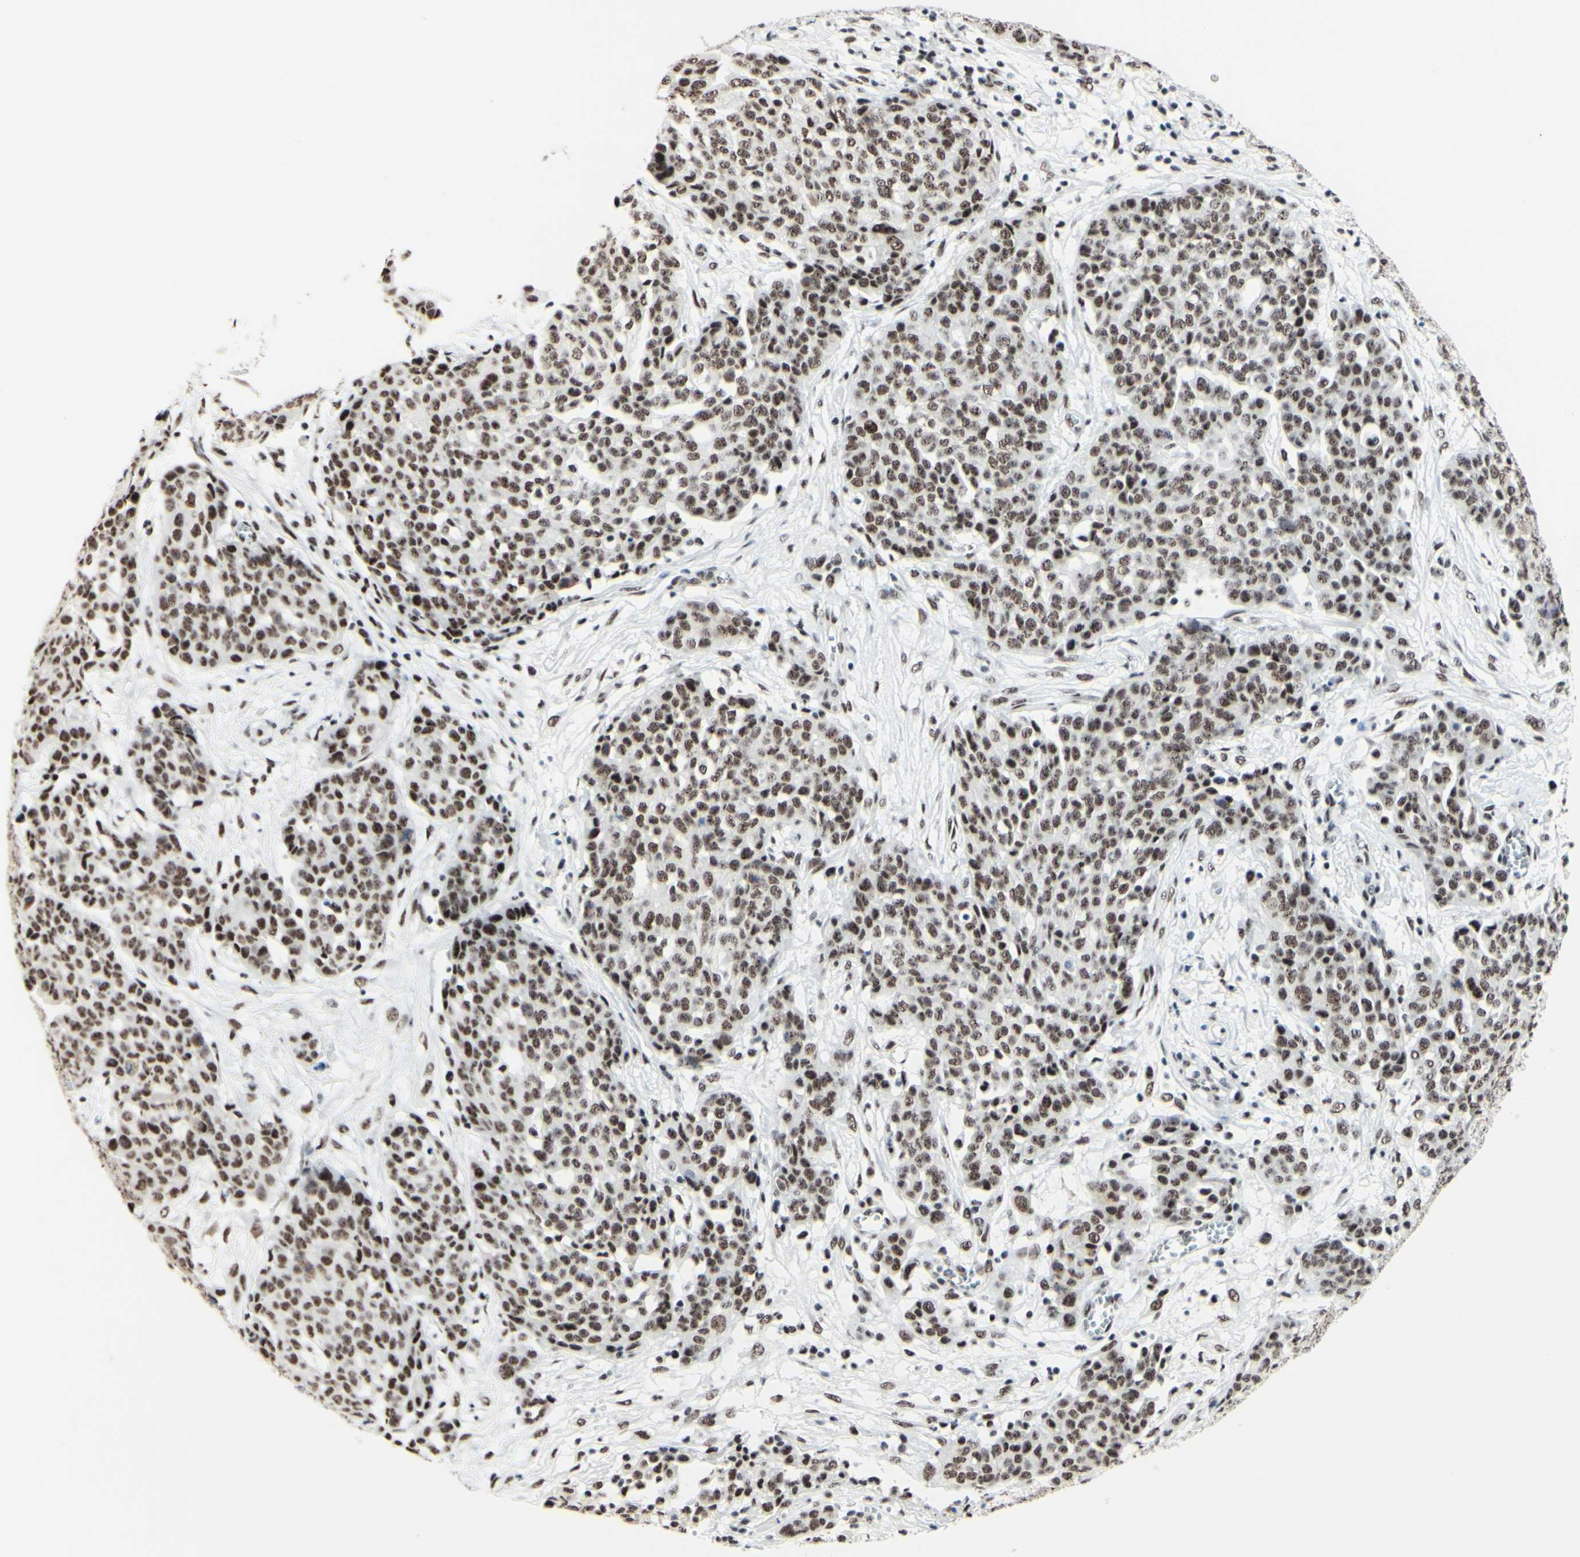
{"staining": {"intensity": "weak", "quantity": ">75%", "location": "nuclear"}, "tissue": "ovarian cancer", "cell_type": "Tumor cells", "image_type": "cancer", "snomed": [{"axis": "morphology", "description": "Cystadenocarcinoma, serous, NOS"}, {"axis": "topography", "description": "Soft tissue"}, {"axis": "topography", "description": "Ovary"}], "caption": "This is an image of IHC staining of serous cystadenocarcinoma (ovarian), which shows weak positivity in the nuclear of tumor cells.", "gene": "WTAP", "patient": {"sex": "female", "age": 57}}